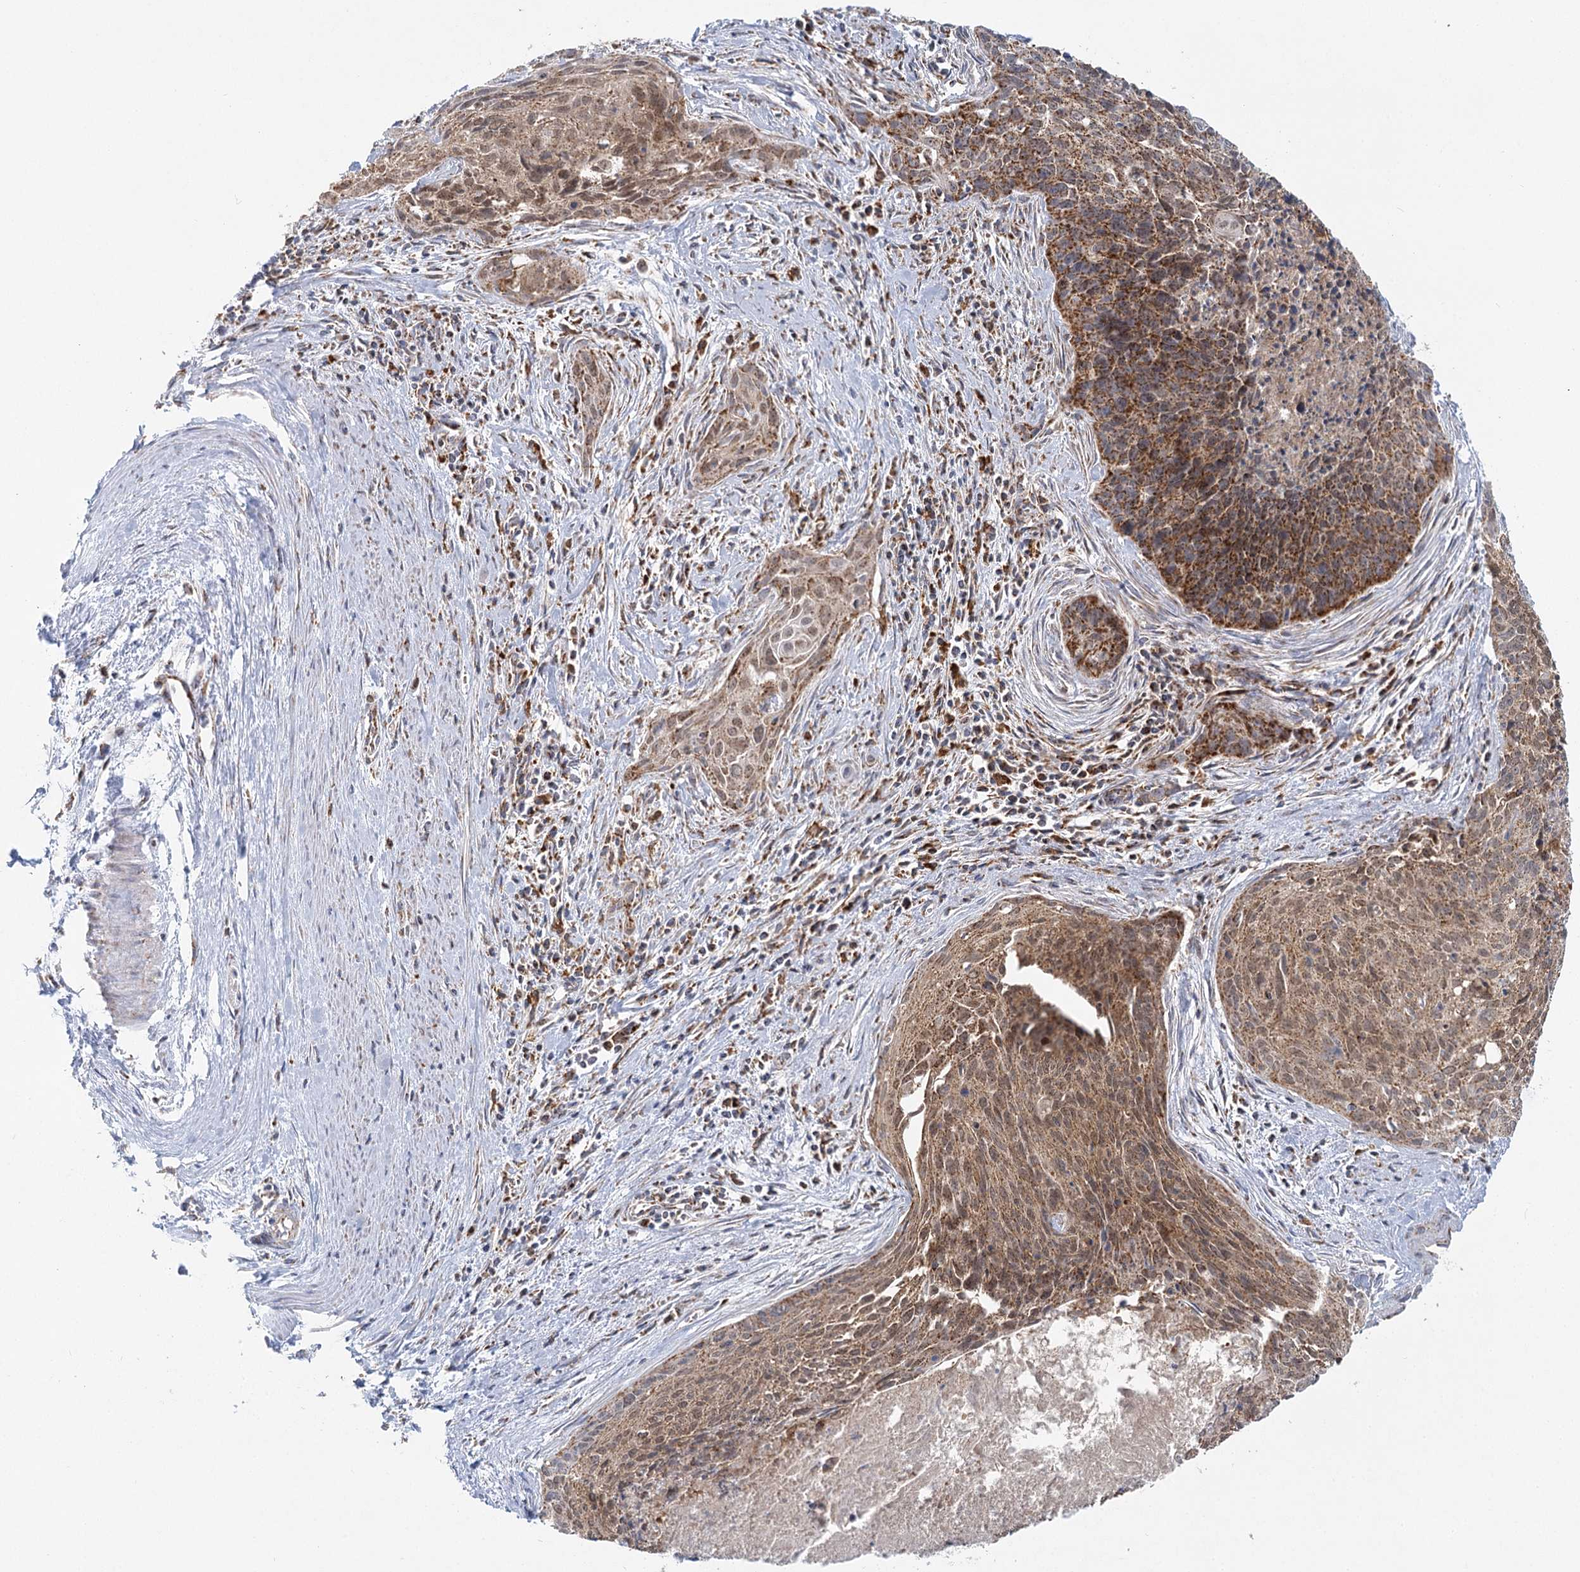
{"staining": {"intensity": "strong", "quantity": ">75%", "location": "cytoplasmic/membranous"}, "tissue": "cervical cancer", "cell_type": "Tumor cells", "image_type": "cancer", "snomed": [{"axis": "morphology", "description": "Squamous cell carcinoma, NOS"}, {"axis": "topography", "description": "Cervix"}], "caption": "Immunohistochemical staining of human squamous cell carcinoma (cervical) displays strong cytoplasmic/membranous protein expression in about >75% of tumor cells. Using DAB (brown) and hematoxylin (blue) stains, captured at high magnification using brightfield microscopy.", "gene": "TAS1R1", "patient": {"sex": "female", "age": 55}}